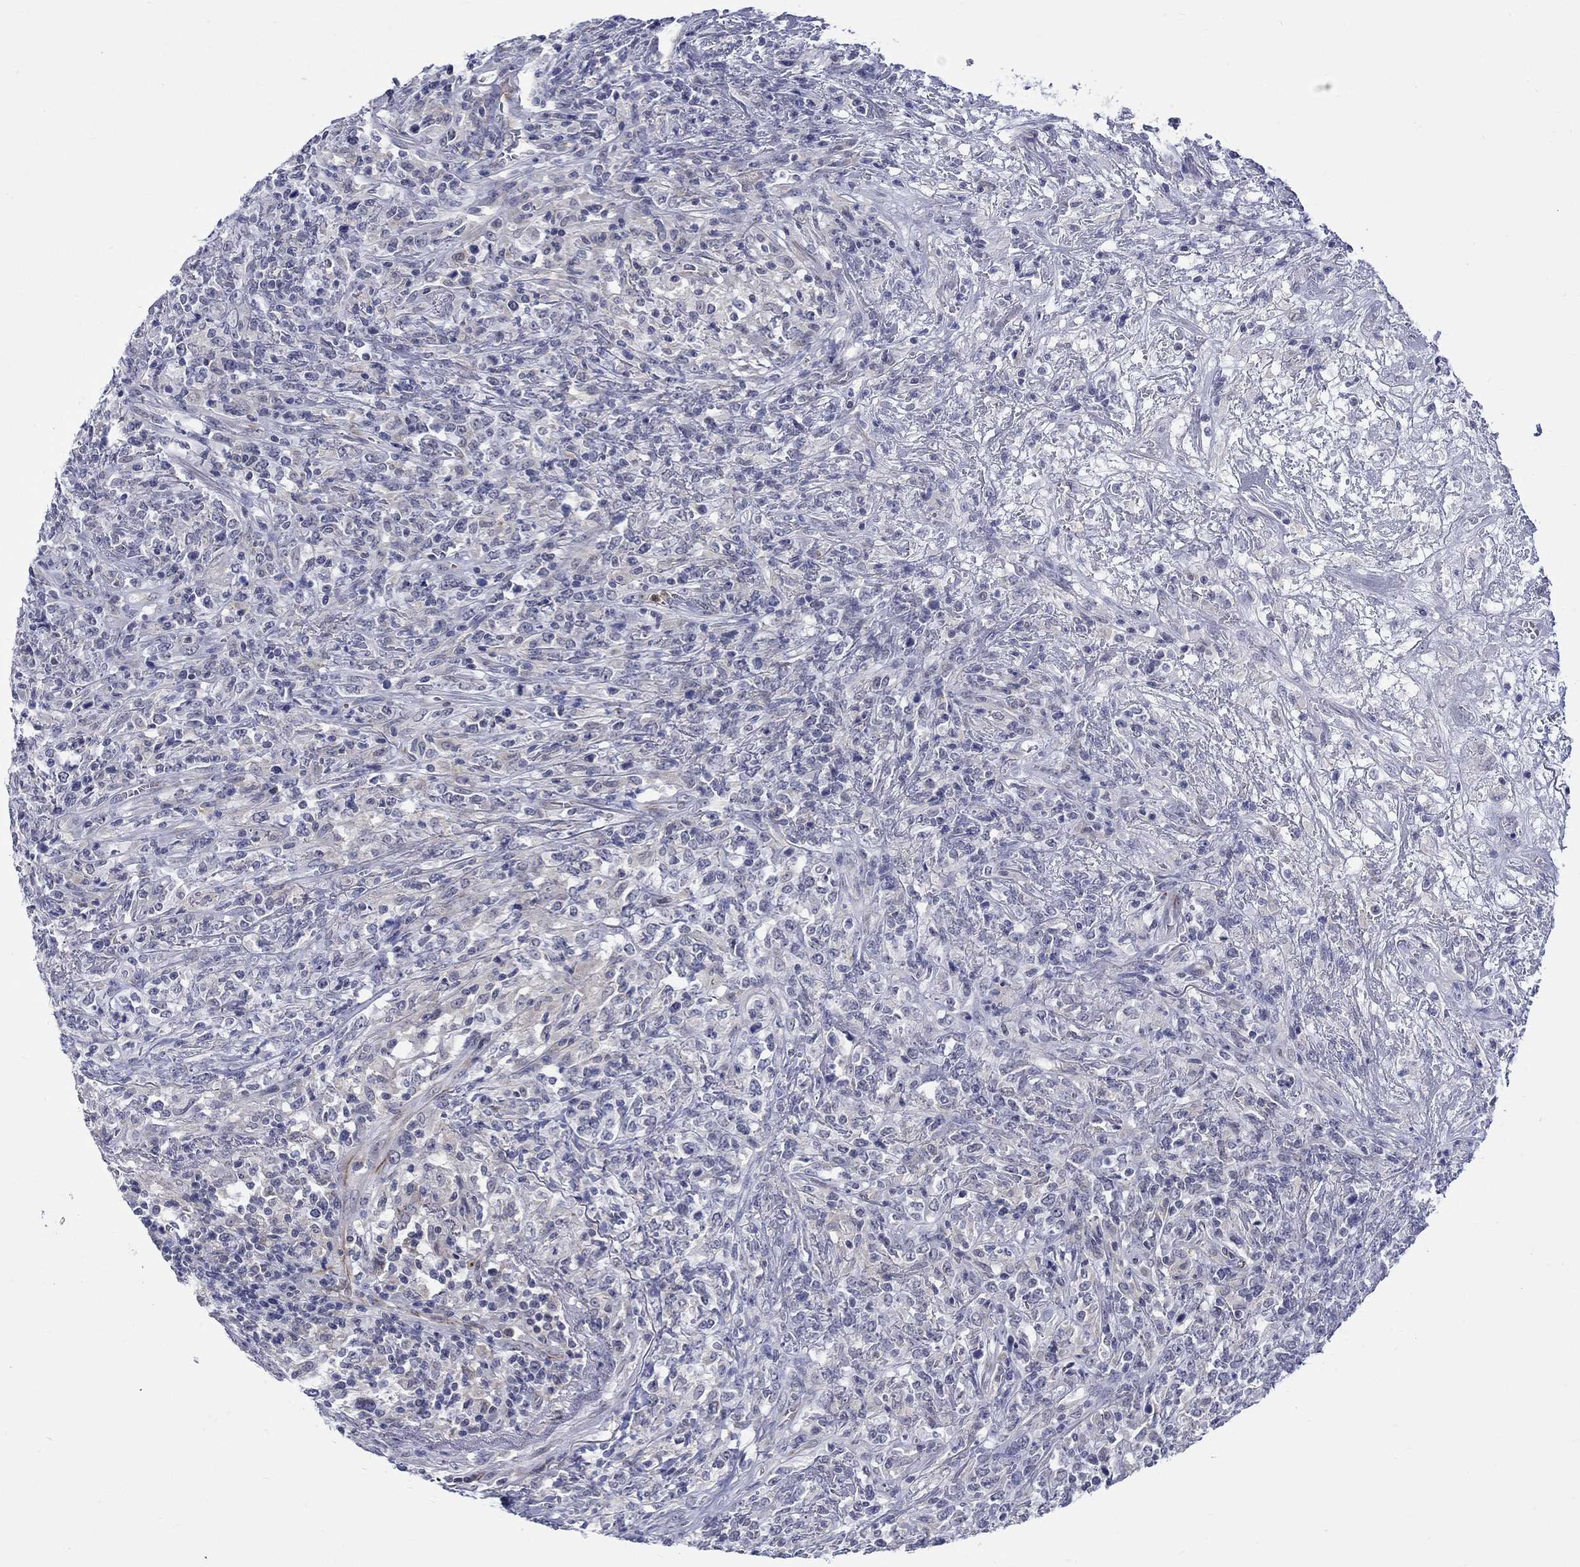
{"staining": {"intensity": "negative", "quantity": "none", "location": "none"}, "tissue": "lymphoma", "cell_type": "Tumor cells", "image_type": "cancer", "snomed": [{"axis": "morphology", "description": "Malignant lymphoma, non-Hodgkin's type, High grade"}, {"axis": "topography", "description": "Lung"}], "caption": "A micrograph of high-grade malignant lymphoma, non-Hodgkin's type stained for a protein displays no brown staining in tumor cells.", "gene": "ST6GALNAC1", "patient": {"sex": "male", "age": 79}}